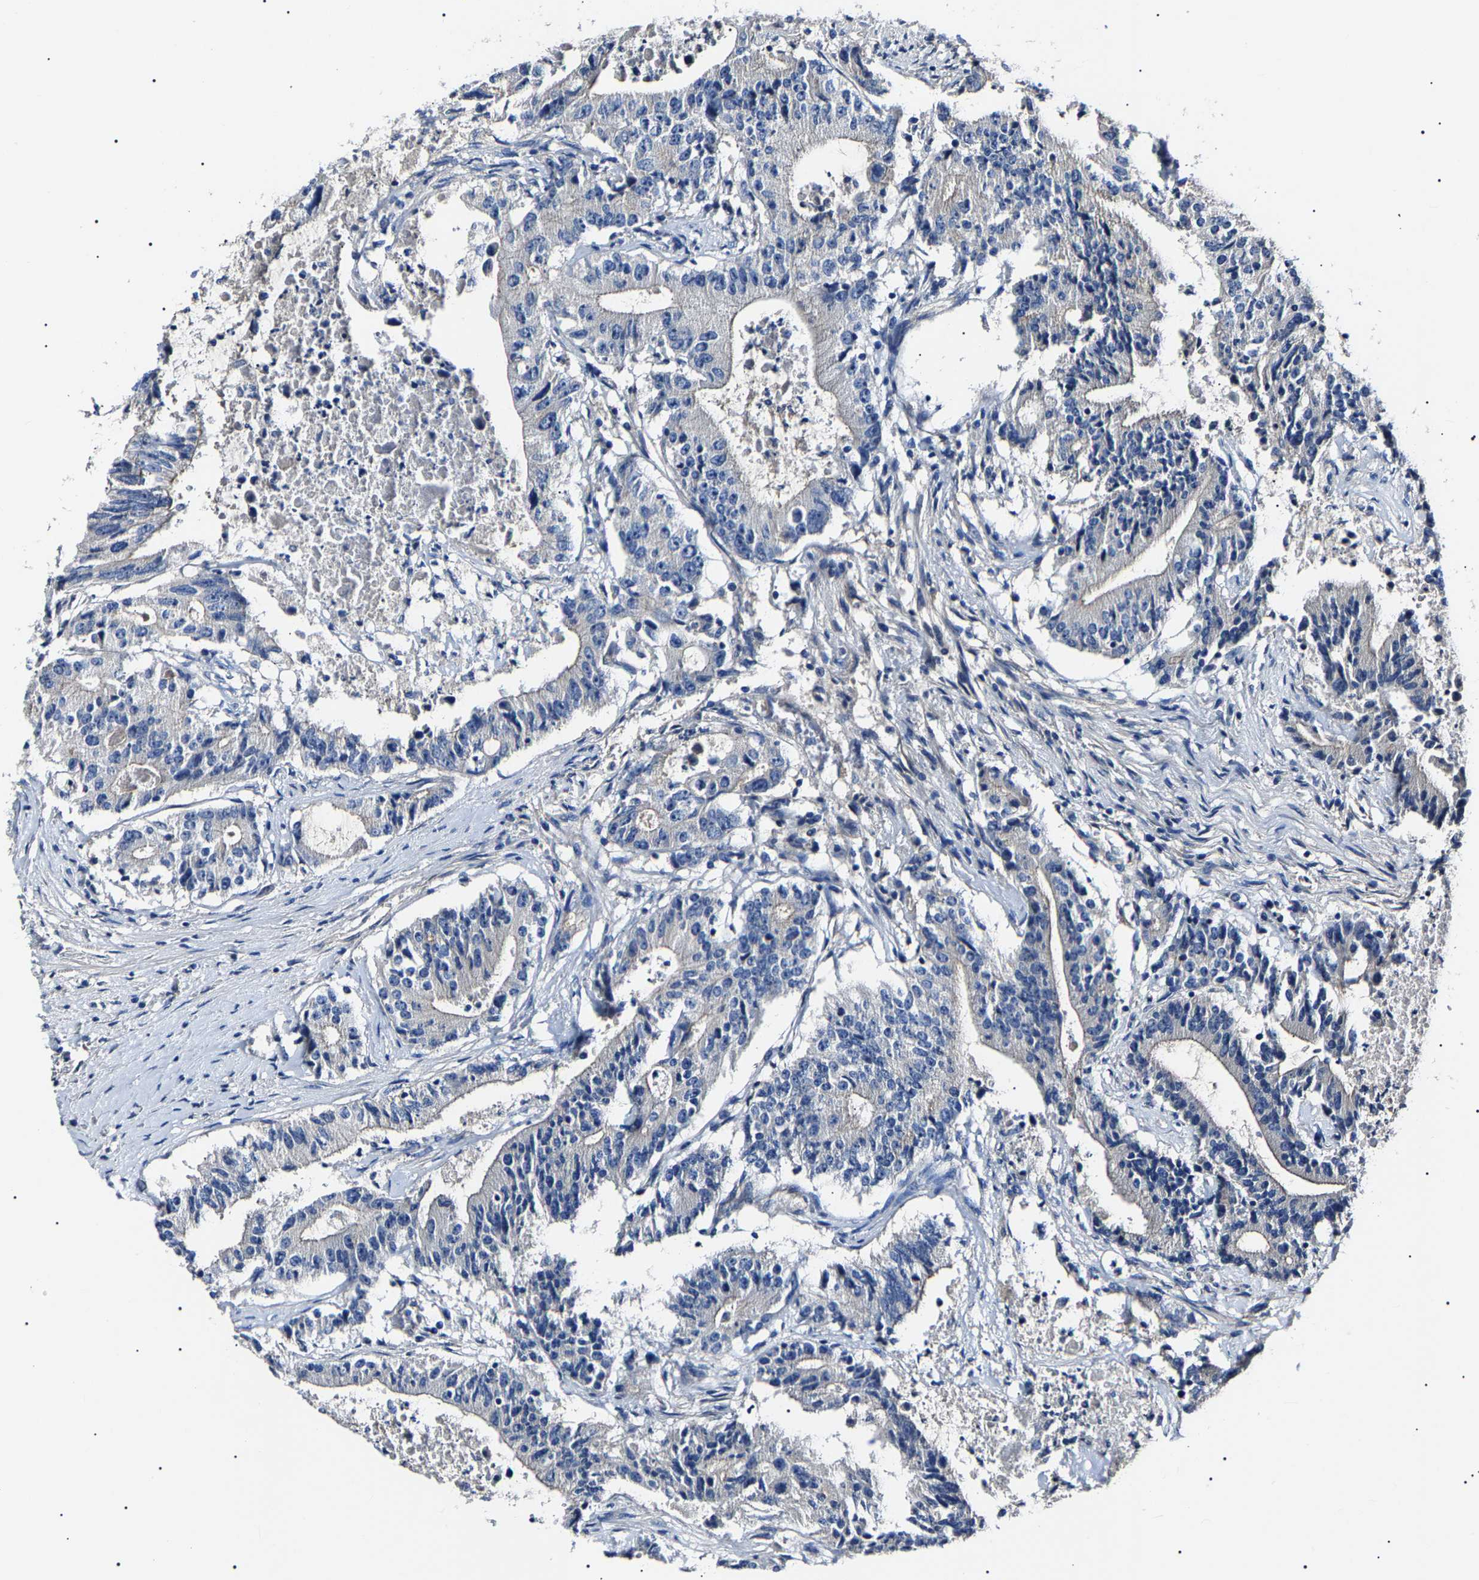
{"staining": {"intensity": "negative", "quantity": "none", "location": "none"}, "tissue": "colorectal cancer", "cell_type": "Tumor cells", "image_type": "cancer", "snomed": [{"axis": "morphology", "description": "Adenocarcinoma, NOS"}, {"axis": "topography", "description": "Colon"}], "caption": "Protein analysis of colorectal cancer exhibits no significant staining in tumor cells.", "gene": "KLHL42", "patient": {"sex": "female", "age": 77}}